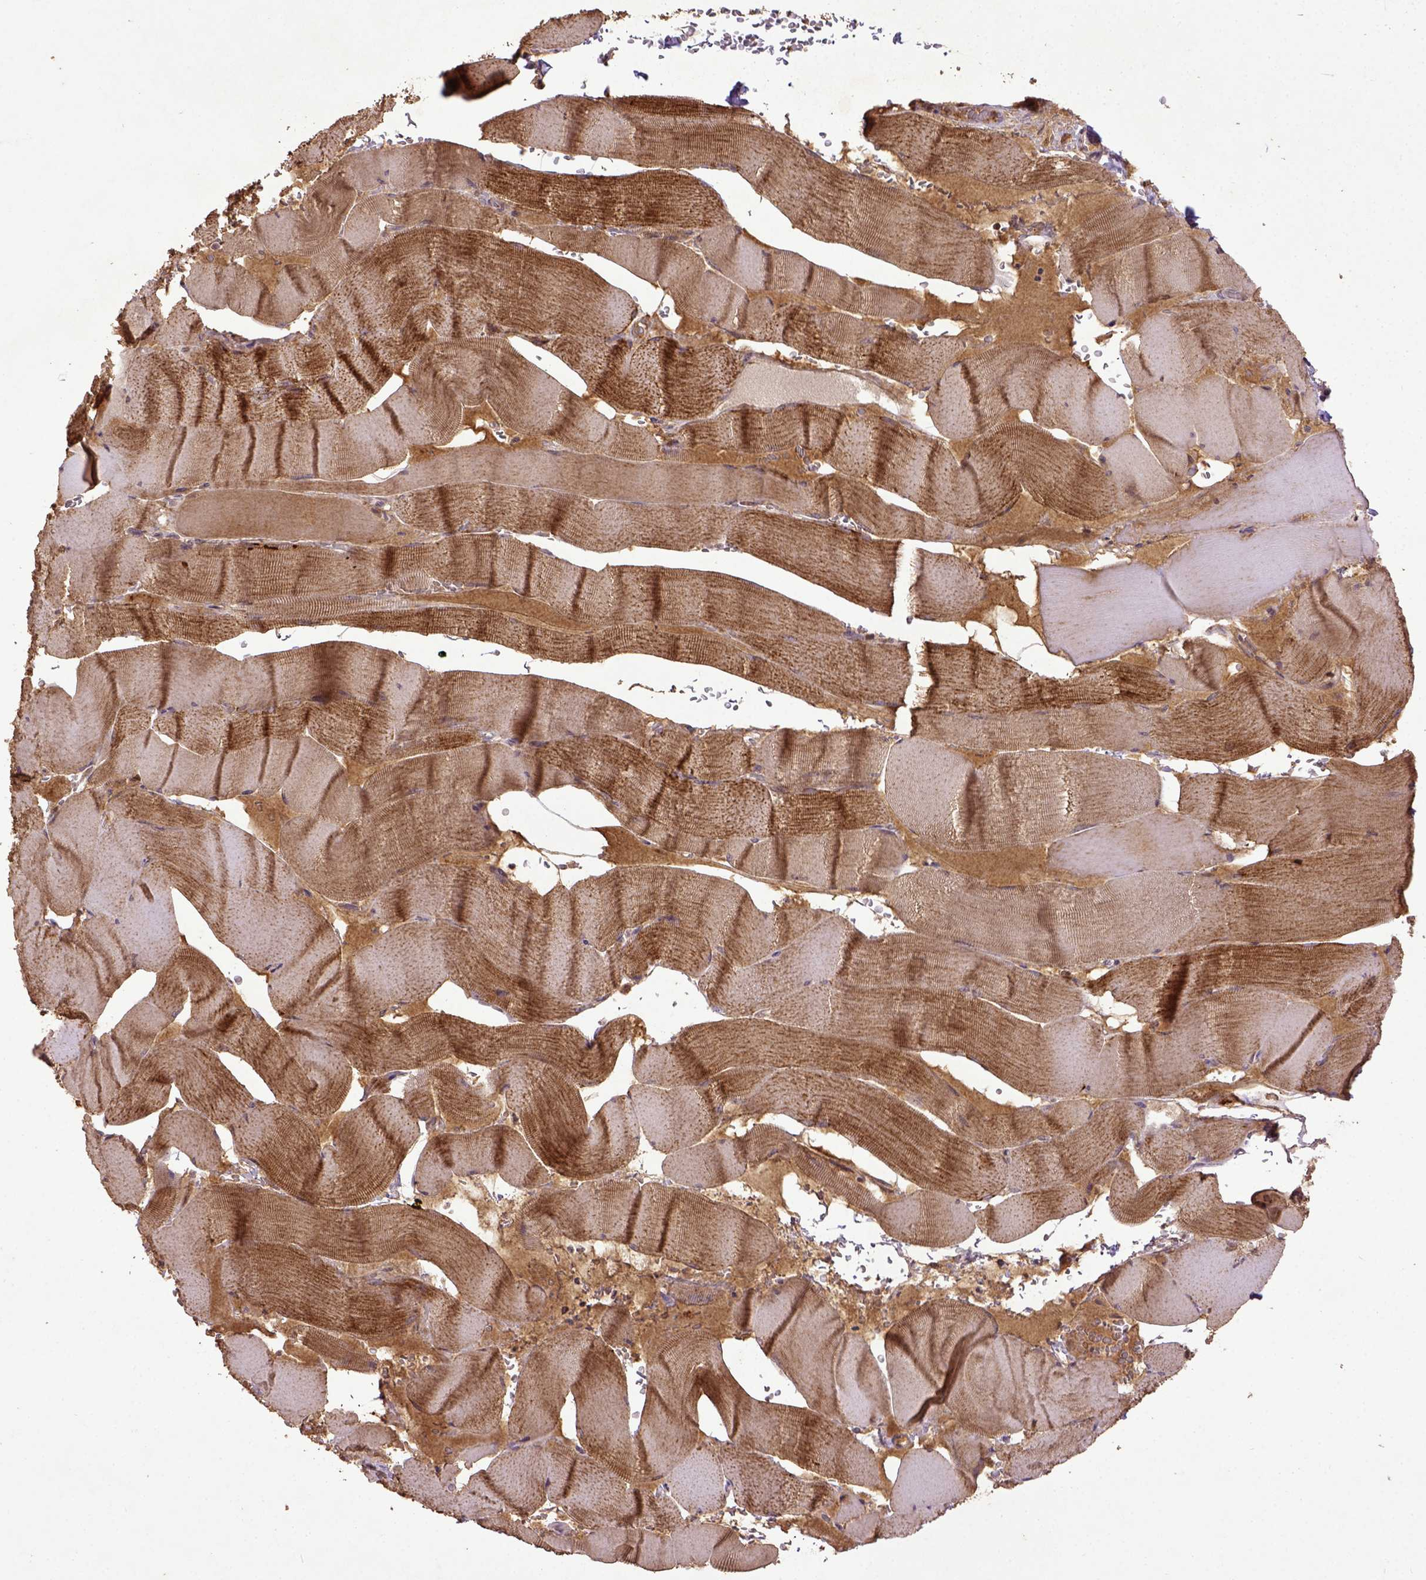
{"staining": {"intensity": "moderate", "quantity": ">75%", "location": "cytoplasmic/membranous"}, "tissue": "skeletal muscle", "cell_type": "Myocytes", "image_type": "normal", "snomed": [{"axis": "morphology", "description": "Normal tissue, NOS"}, {"axis": "topography", "description": "Skeletal muscle"}], "caption": "Protein staining reveals moderate cytoplasmic/membranous staining in about >75% of myocytes in benign skeletal muscle. Nuclei are stained in blue.", "gene": "MT", "patient": {"sex": "male", "age": 56}}